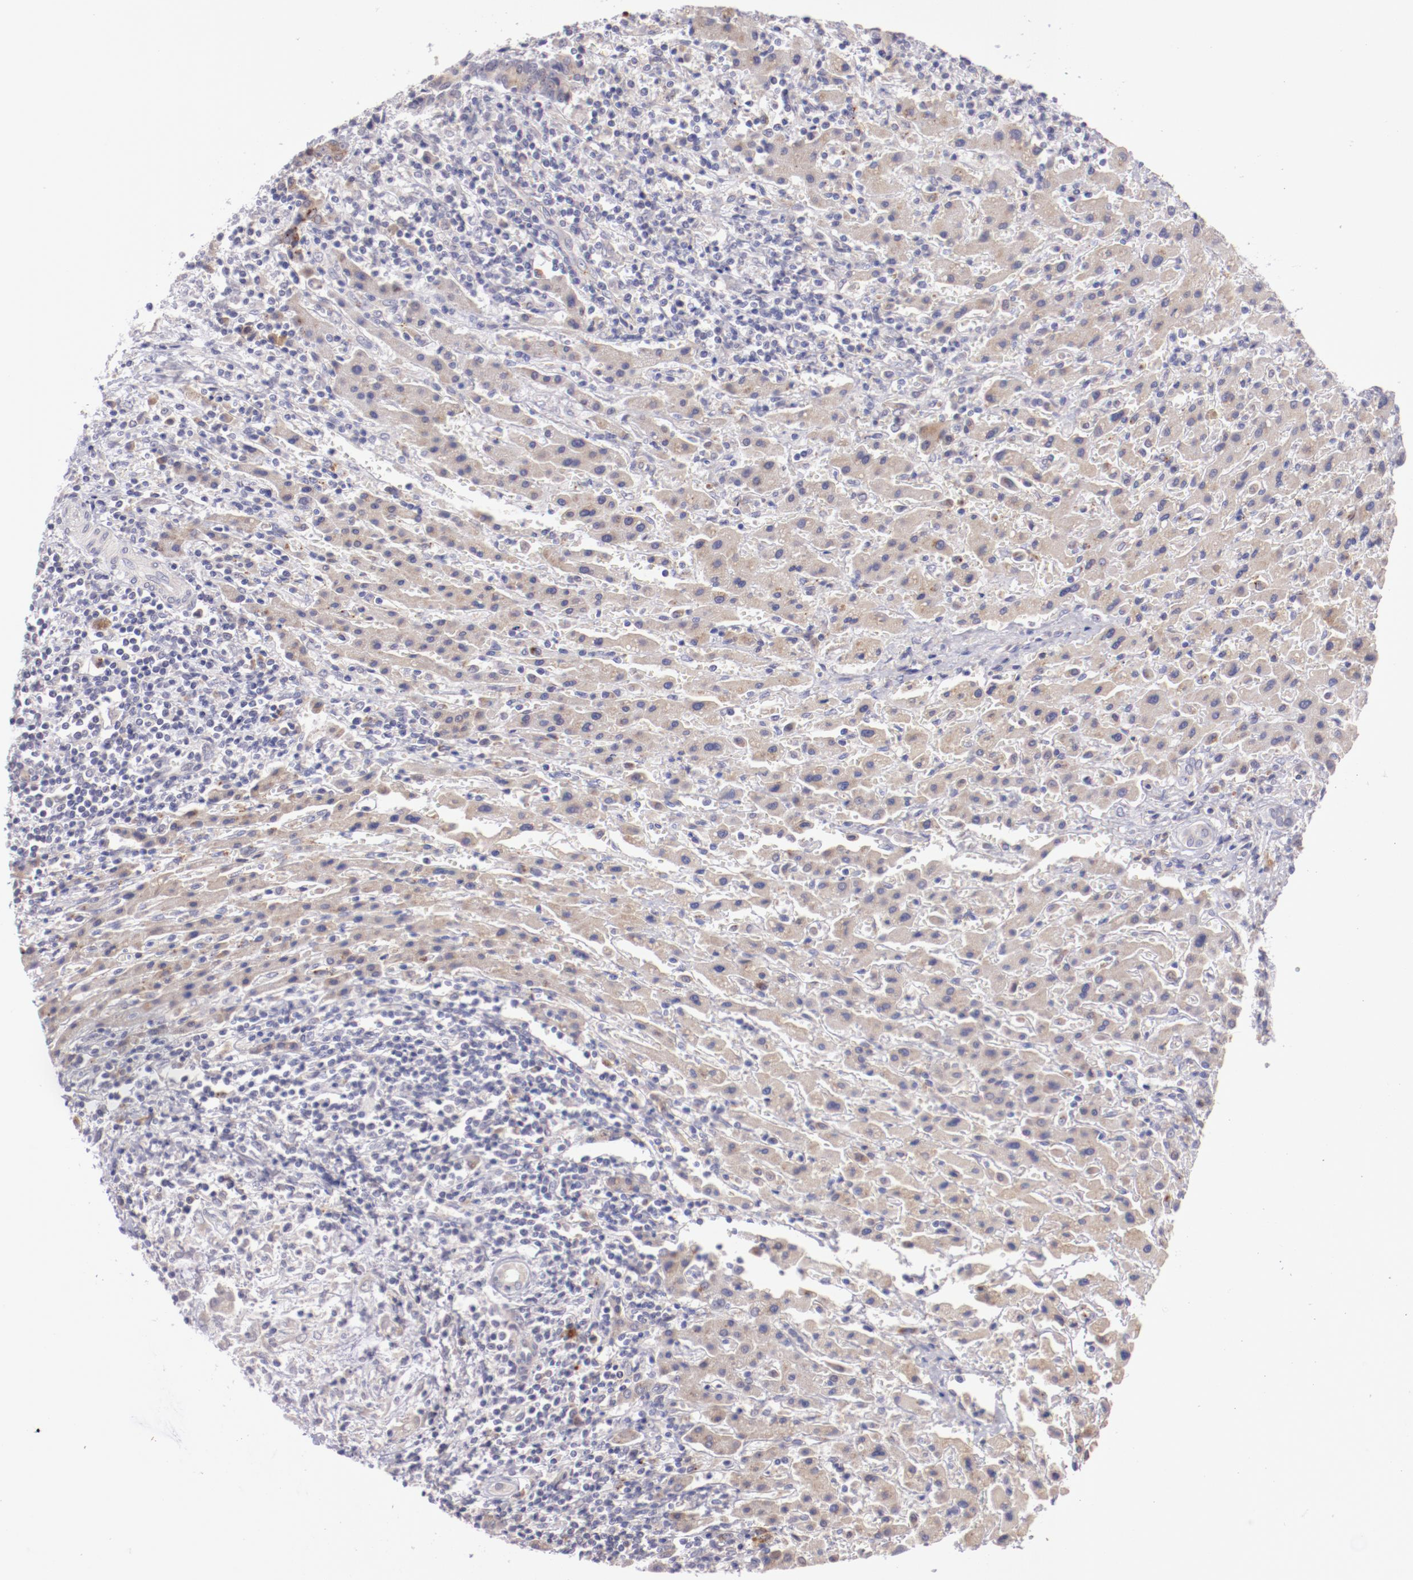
{"staining": {"intensity": "moderate", "quantity": ">75%", "location": "cytoplasmic/membranous"}, "tissue": "liver cancer", "cell_type": "Tumor cells", "image_type": "cancer", "snomed": [{"axis": "morphology", "description": "Cholangiocarcinoma"}, {"axis": "topography", "description": "Liver"}], "caption": "Protein expression analysis of liver cancer displays moderate cytoplasmic/membranous positivity in approximately >75% of tumor cells.", "gene": "TRAF3", "patient": {"sex": "male", "age": 57}}